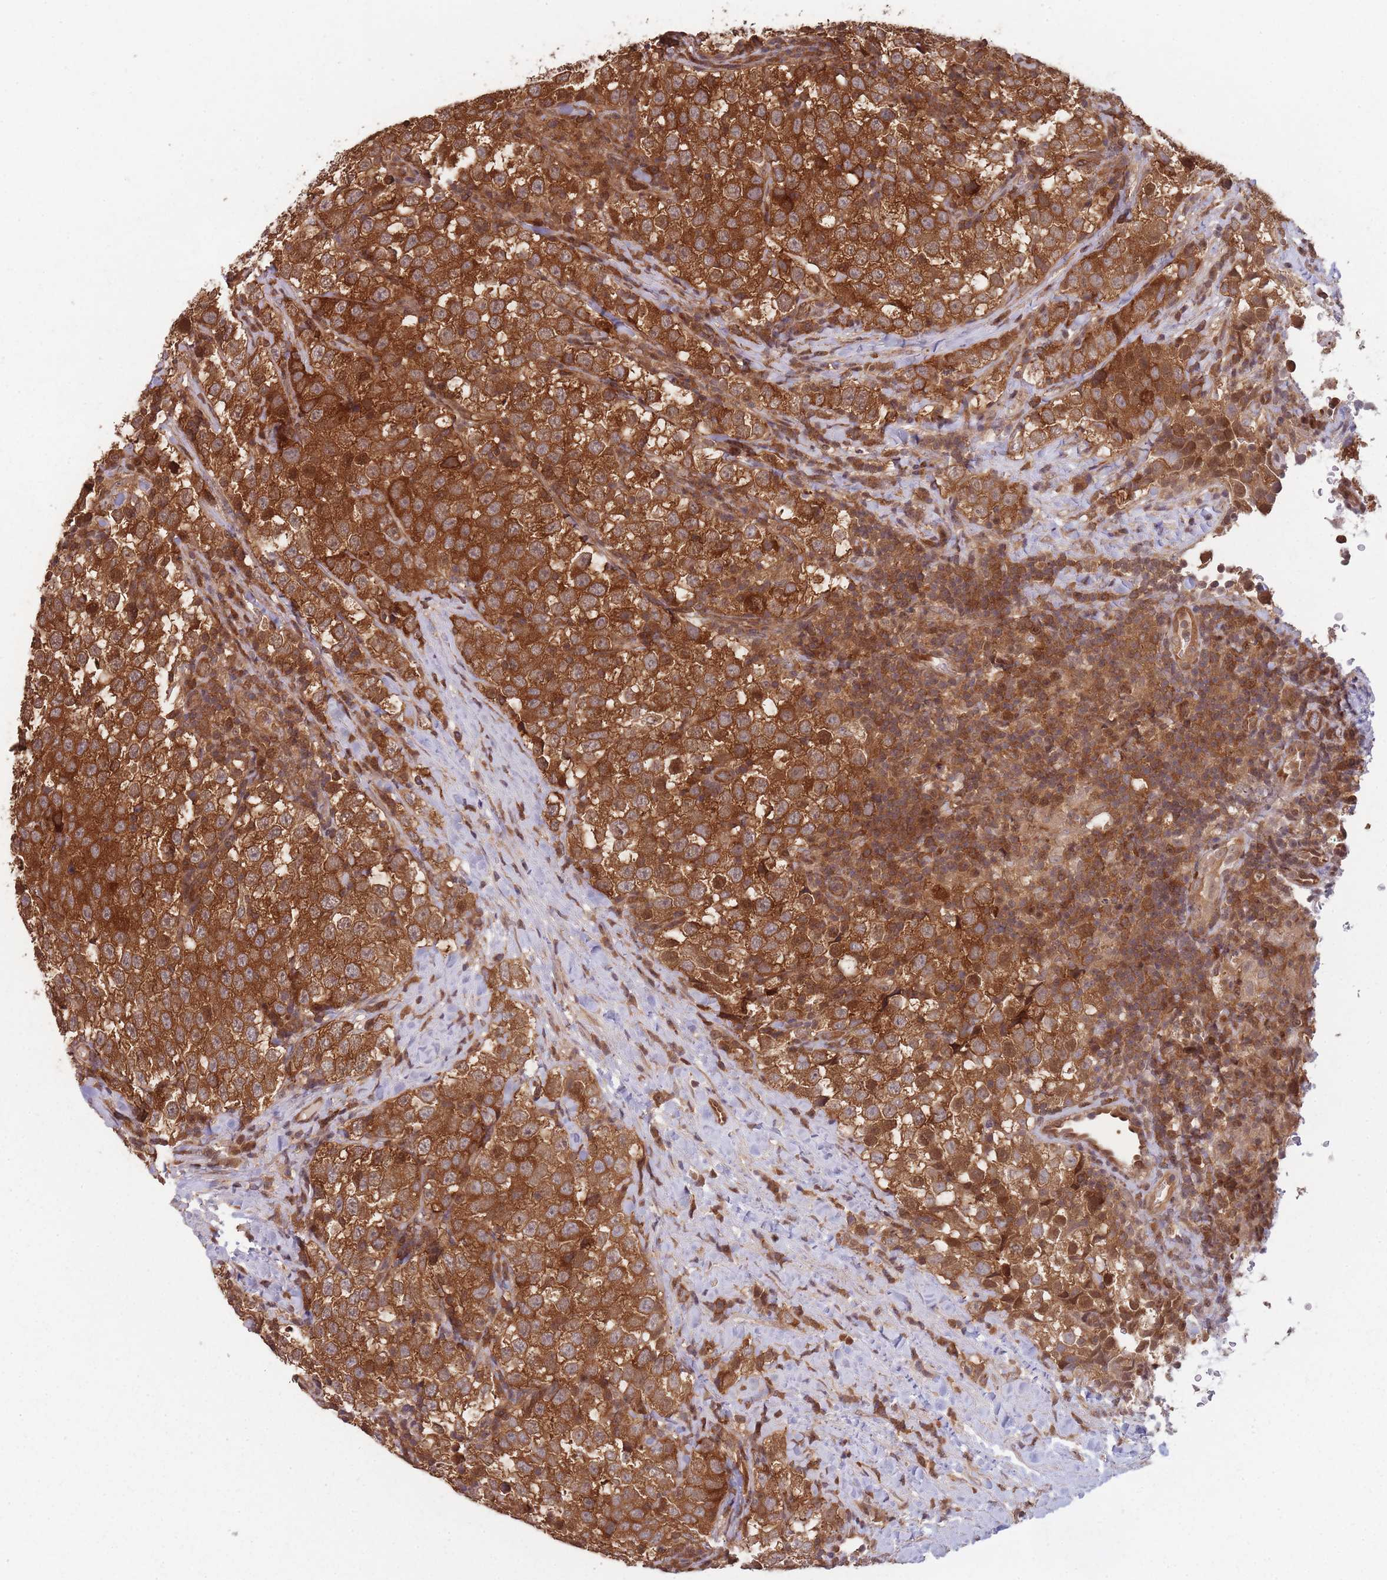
{"staining": {"intensity": "strong", "quantity": ">75%", "location": "cytoplasmic/membranous,nuclear"}, "tissue": "testis cancer", "cell_type": "Tumor cells", "image_type": "cancer", "snomed": [{"axis": "morphology", "description": "Seminoma, NOS"}, {"axis": "topography", "description": "Testis"}], "caption": "Immunohistochemical staining of testis cancer (seminoma) reveals high levels of strong cytoplasmic/membranous and nuclear staining in approximately >75% of tumor cells.", "gene": "PPP6R3", "patient": {"sex": "male", "age": 34}}